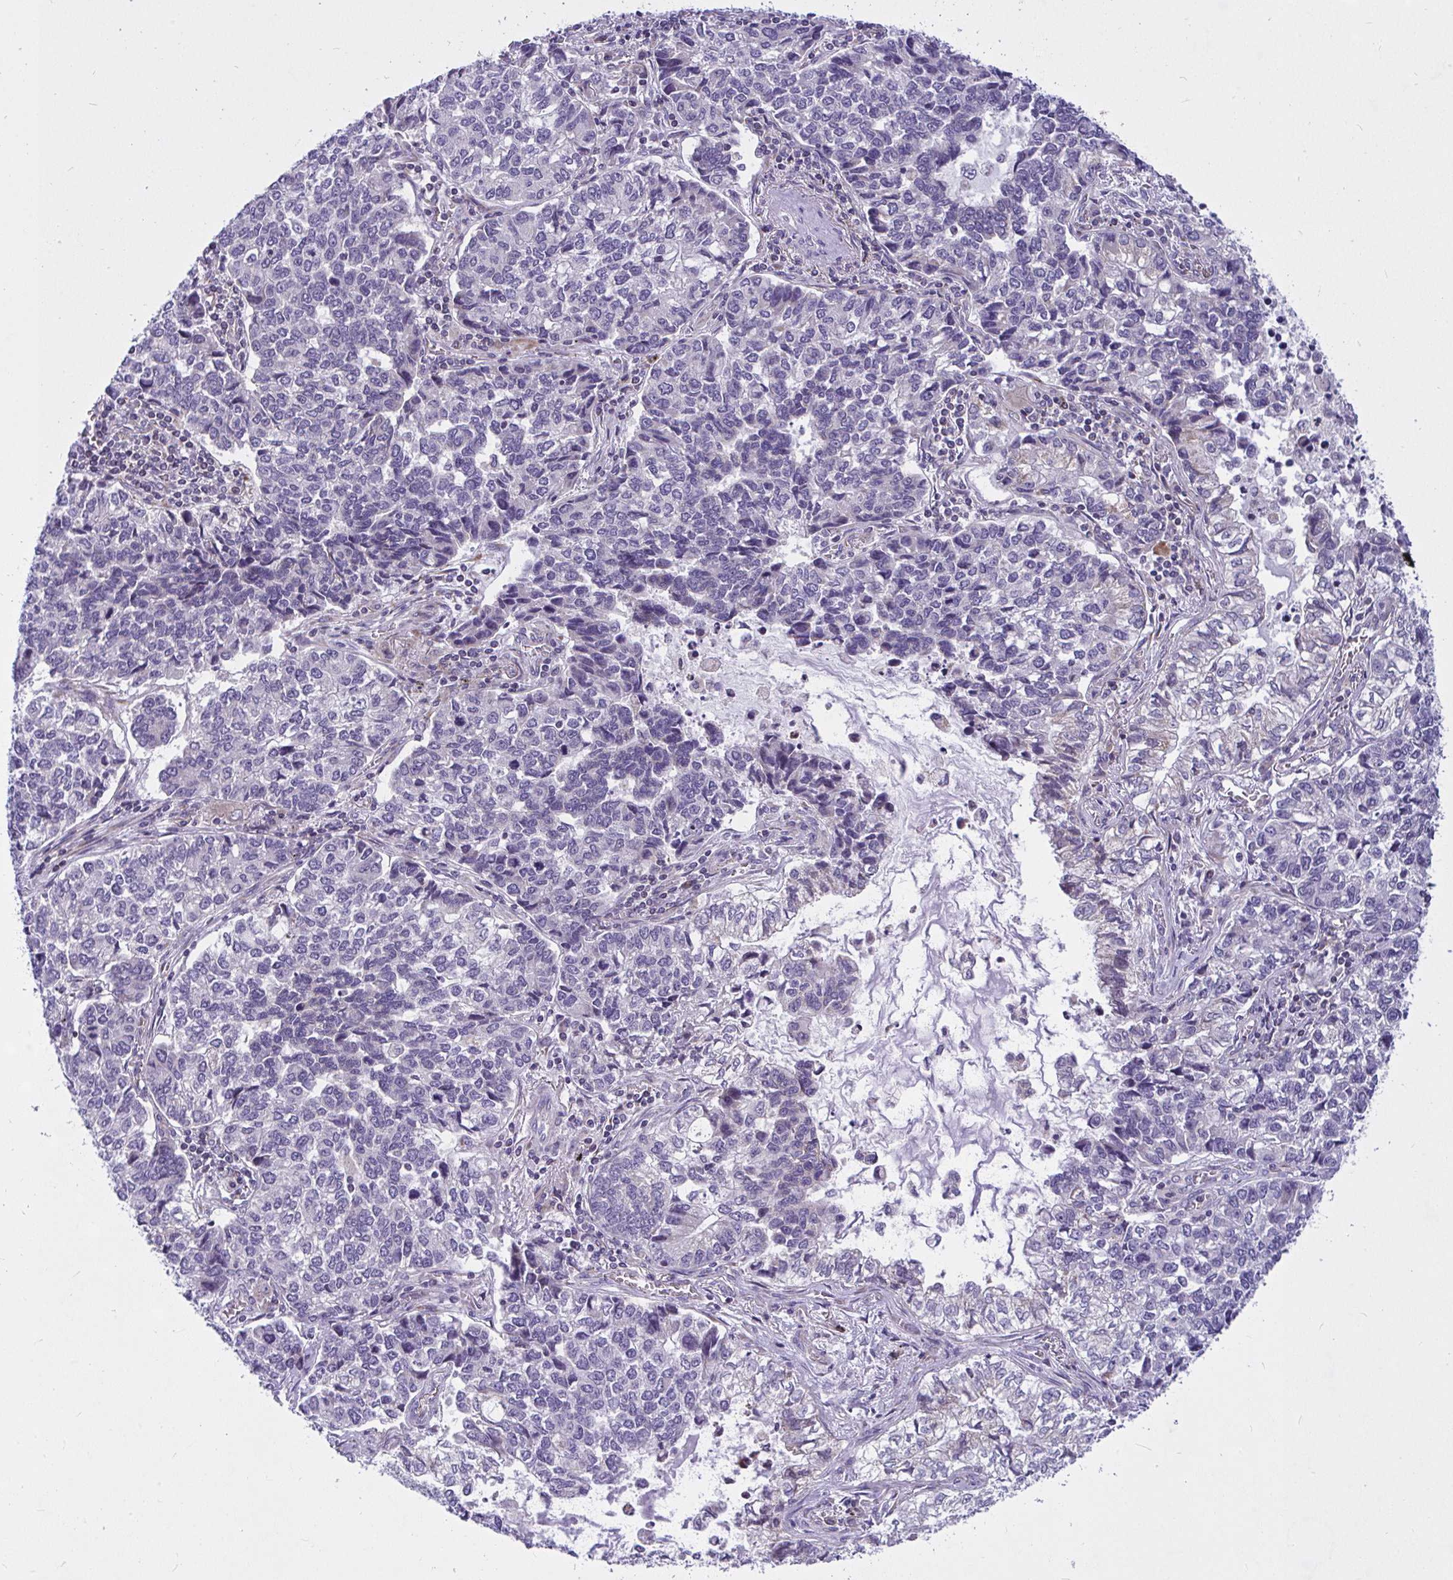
{"staining": {"intensity": "negative", "quantity": "none", "location": "none"}, "tissue": "lung cancer", "cell_type": "Tumor cells", "image_type": "cancer", "snomed": [{"axis": "morphology", "description": "Adenocarcinoma, NOS"}, {"axis": "topography", "description": "Lymph node"}, {"axis": "topography", "description": "Lung"}], "caption": "IHC image of lung cancer (adenocarcinoma) stained for a protein (brown), which displays no expression in tumor cells.", "gene": "CEP63", "patient": {"sex": "male", "age": 66}}